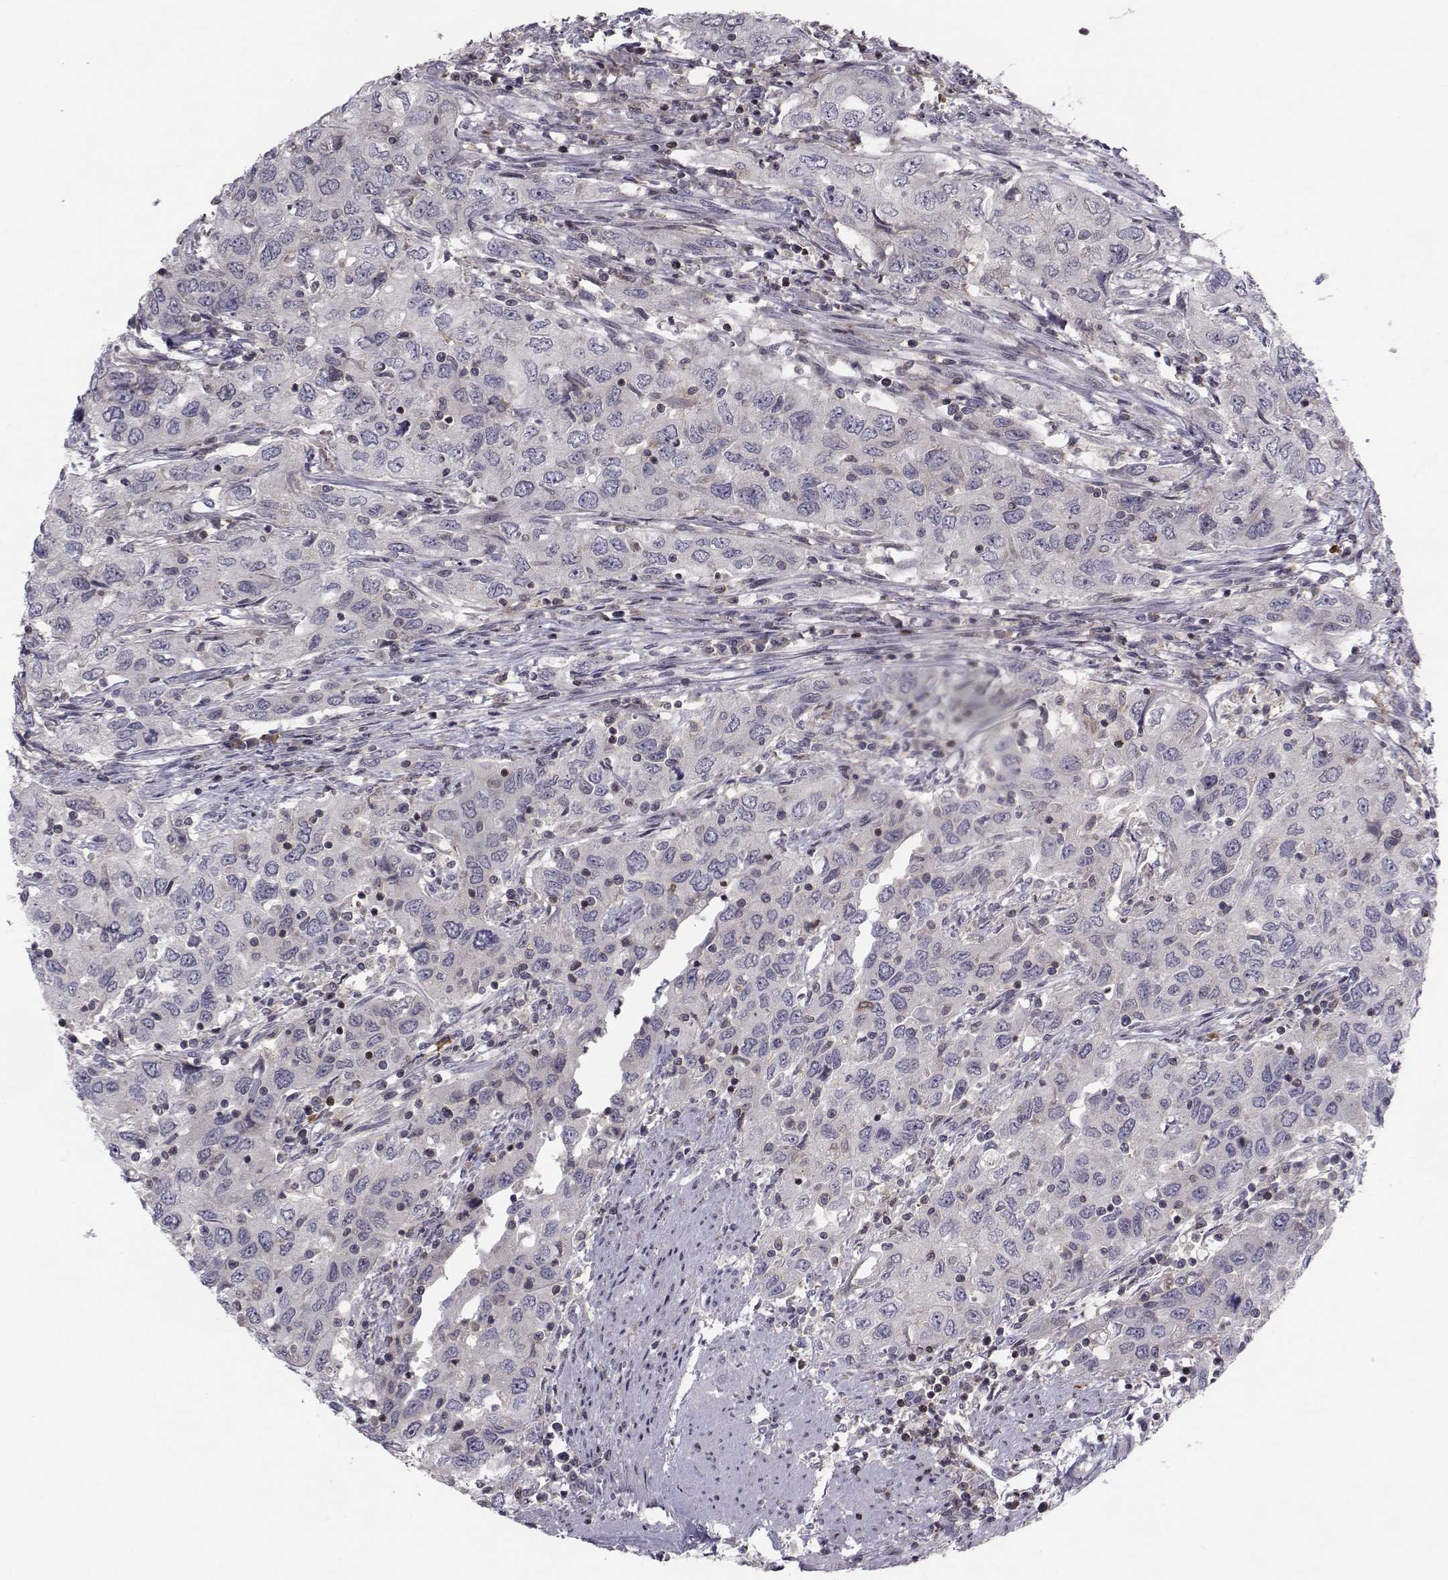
{"staining": {"intensity": "negative", "quantity": "none", "location": "none"}, "tissue": "urothelial cancer", "cell_type": "Tumor cells", "image_type": "cancer", "snomed": [{"axis": "morphology", "description": "Urothelial carcinoma, High grade"}, {"axis": "topography", "description": "Urinary bladder"}], "caption": "Tumor cells are negative for protein expression in human urothelial cancer.", "gene": "PCP4L1", "patient": {"sex": "male", "age": 76}}